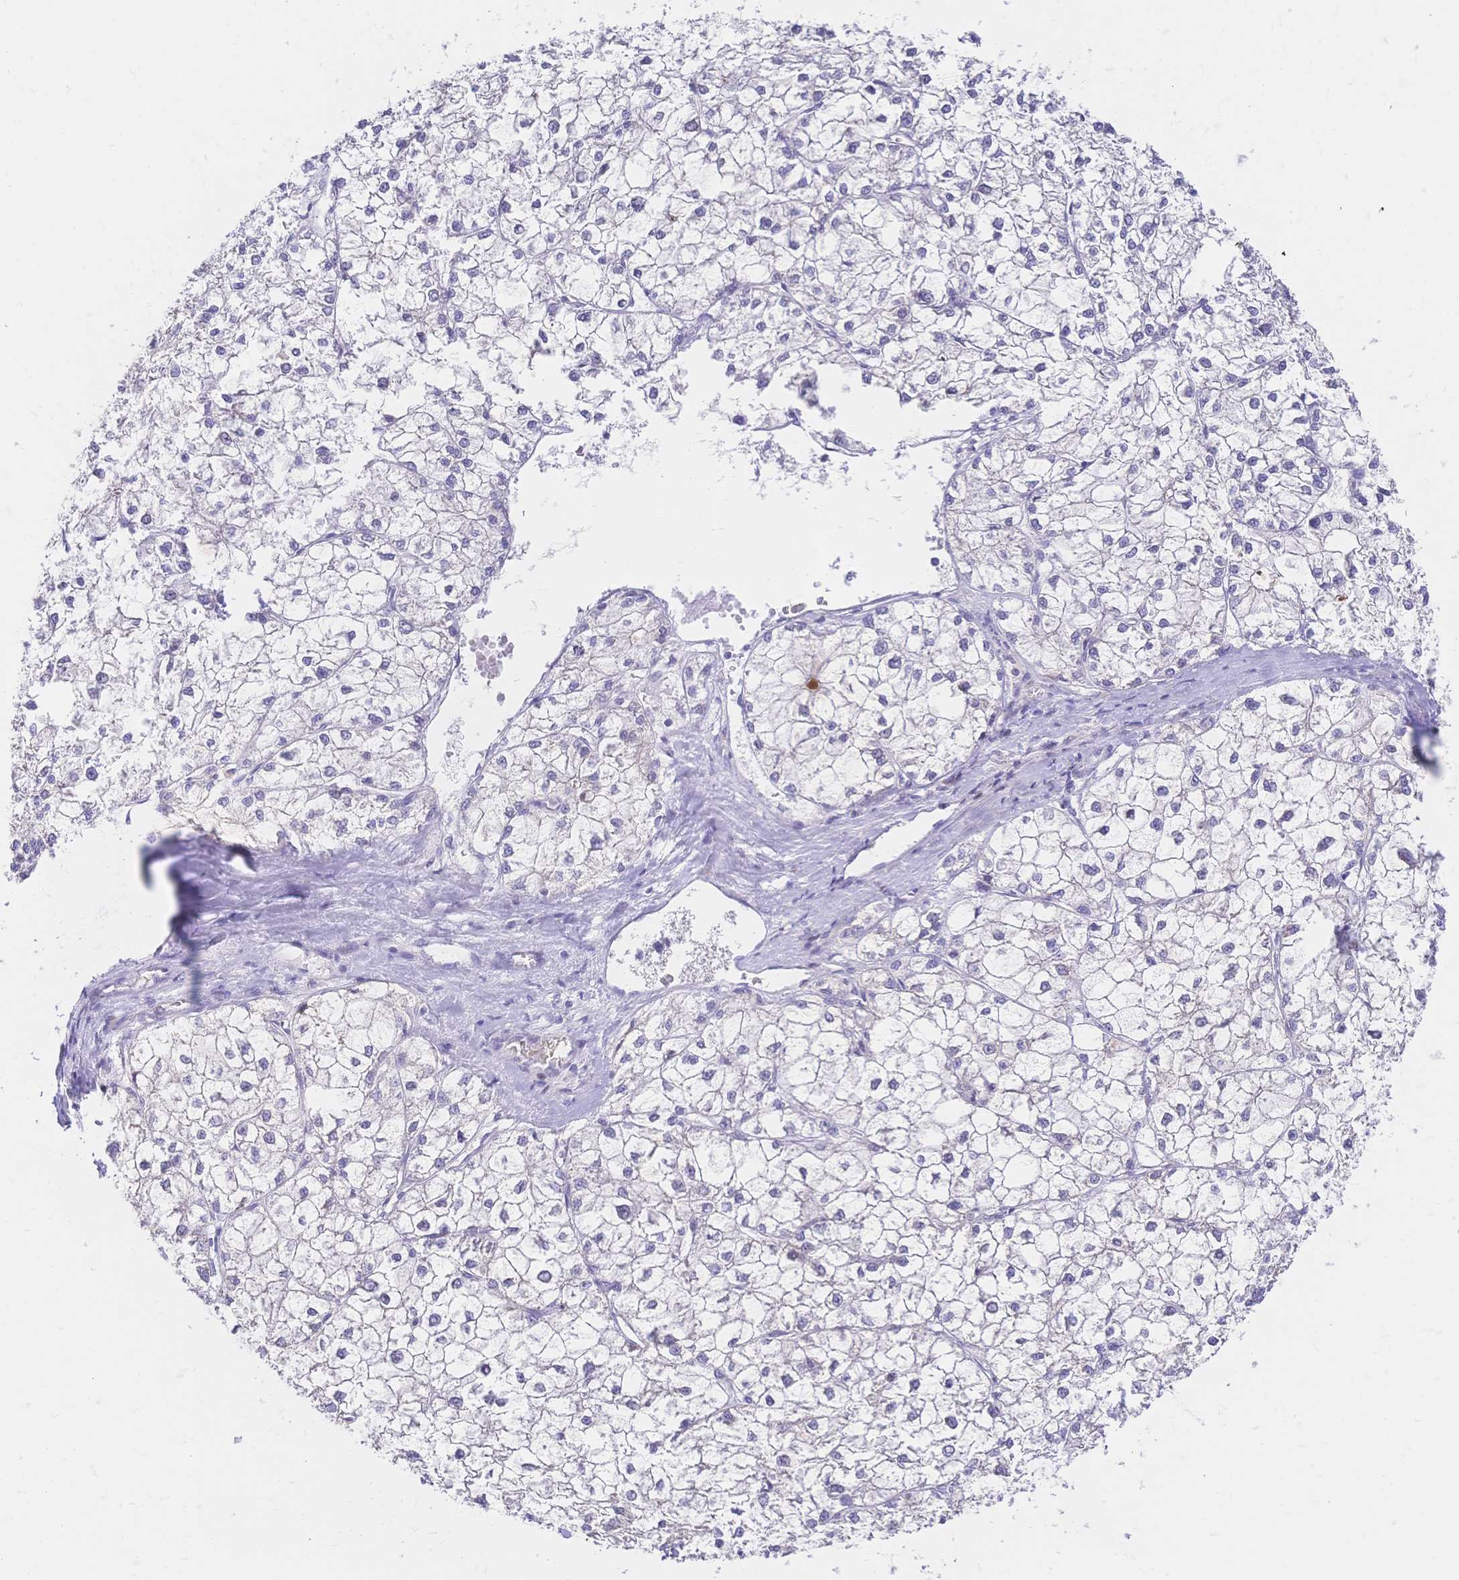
{"staining": {"intensity": "negative", "quantity": "none", "location": "none"}, "tissue": "liver cancer", "cell_type": "Tumor cells", "image_type": "cancer", "snomed": [{"axis": "morphology", "description": "Carcinoma, Hepatocellular, NOS"}, {"axis": "topography", "description": "Liver"}], "caption": "This is an IHC histopathology image of human liver cancer. There is no staining in tumor cells.", "gene": "CLEC18B", "patient": {"sex": "female", "age": 43}}